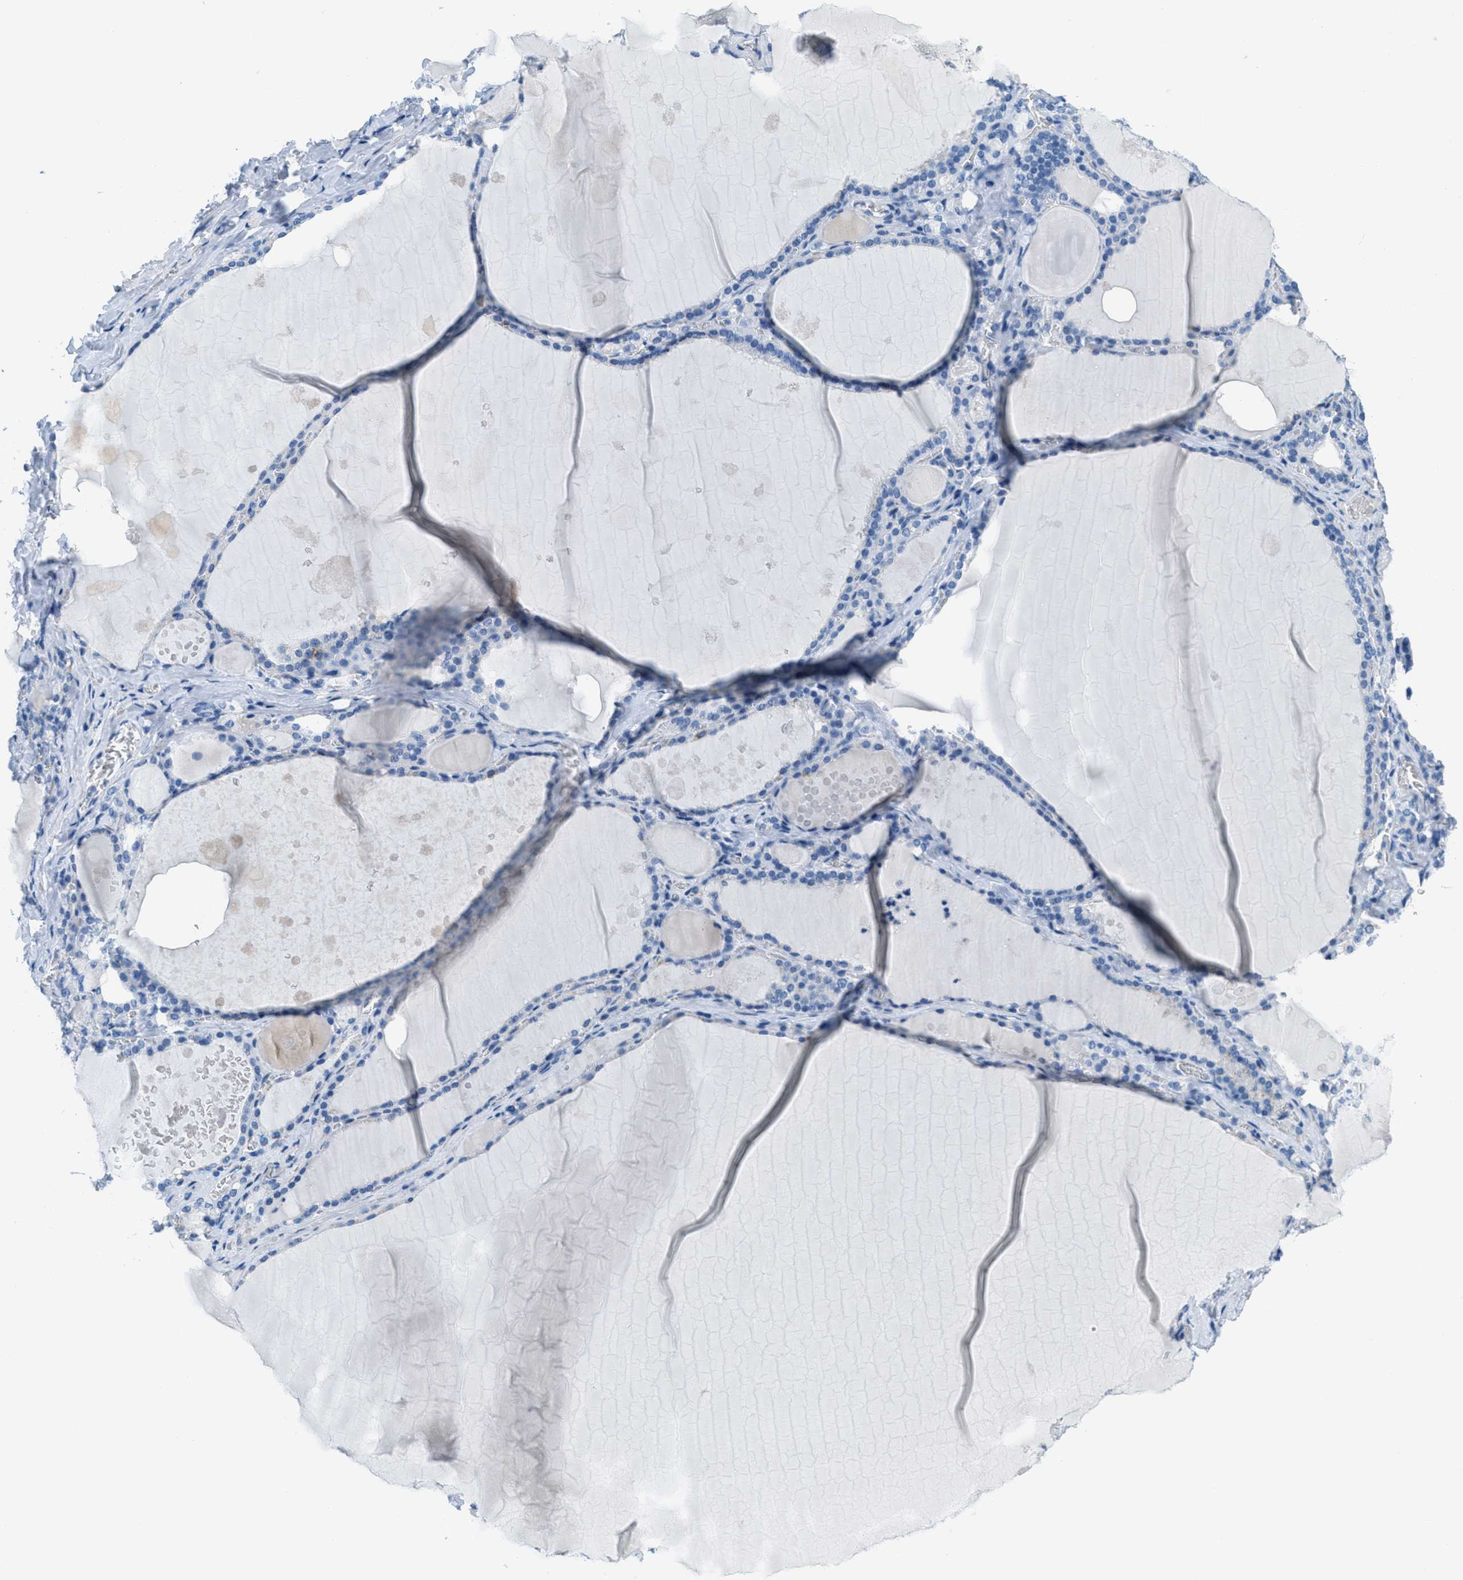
{"staining": {"intensity": "negative", "quantity": "none", "location": "none"}, "tissue": "thyroid gland", "cell_type": "Glandular cells", "image_type": "normal", "snomed": [{"axis": "morphology", "description": "Normal tissue, NOS"}, {"axis": "topography", "description": "Thyroid gland"}], "caption": "IHC photomicrograph of unremarkable thyroid gland stained for a protein (brown), which shows no positivity in glandular cells. (Stains: DAB (3,3'-diaminobenzidine) immunohistochemistry (IHC) with hematoxylin counter stain, Microscopy: brightfield microscopy at high magnification).", "gene": "MGARP", "patient": {"sex": "male", "age": 56}}